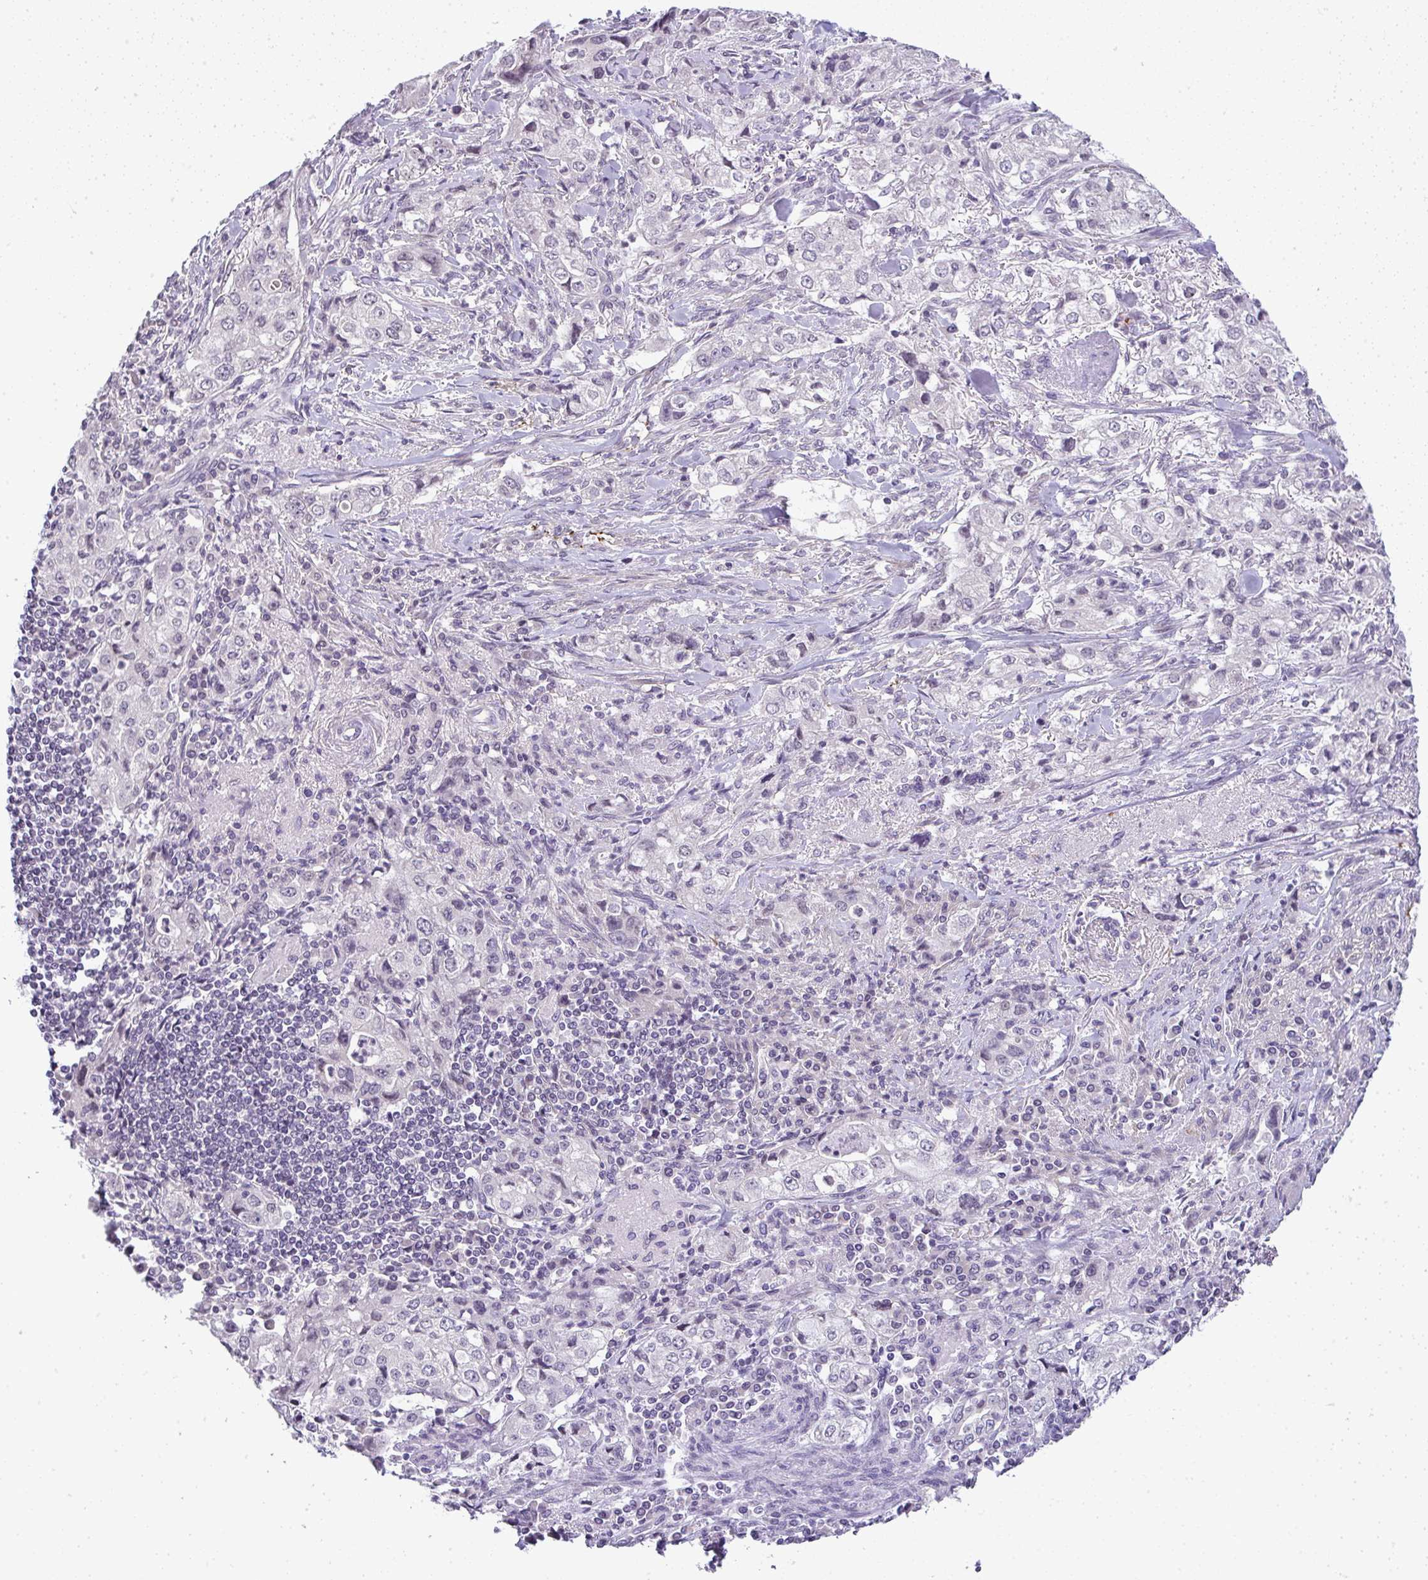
{"staining": {"intensity": "negative", "quantity": "none", "location": "none"}, "tissue": "stomach cancer", "cell_type": "Tumor cells", "image_type": "cancer", "snomed": [{"axis": "morphology", "description": "Adenocarcinoma, NOS"}, {"axis": "topography", "description": "Stomach, upper"}], "caption": "This is an IHC micrograph of stomach cancer. There is no staining in tumor cells.", "gene": "CACNA1S", "patient": {"sex": "male", "age": 75}}